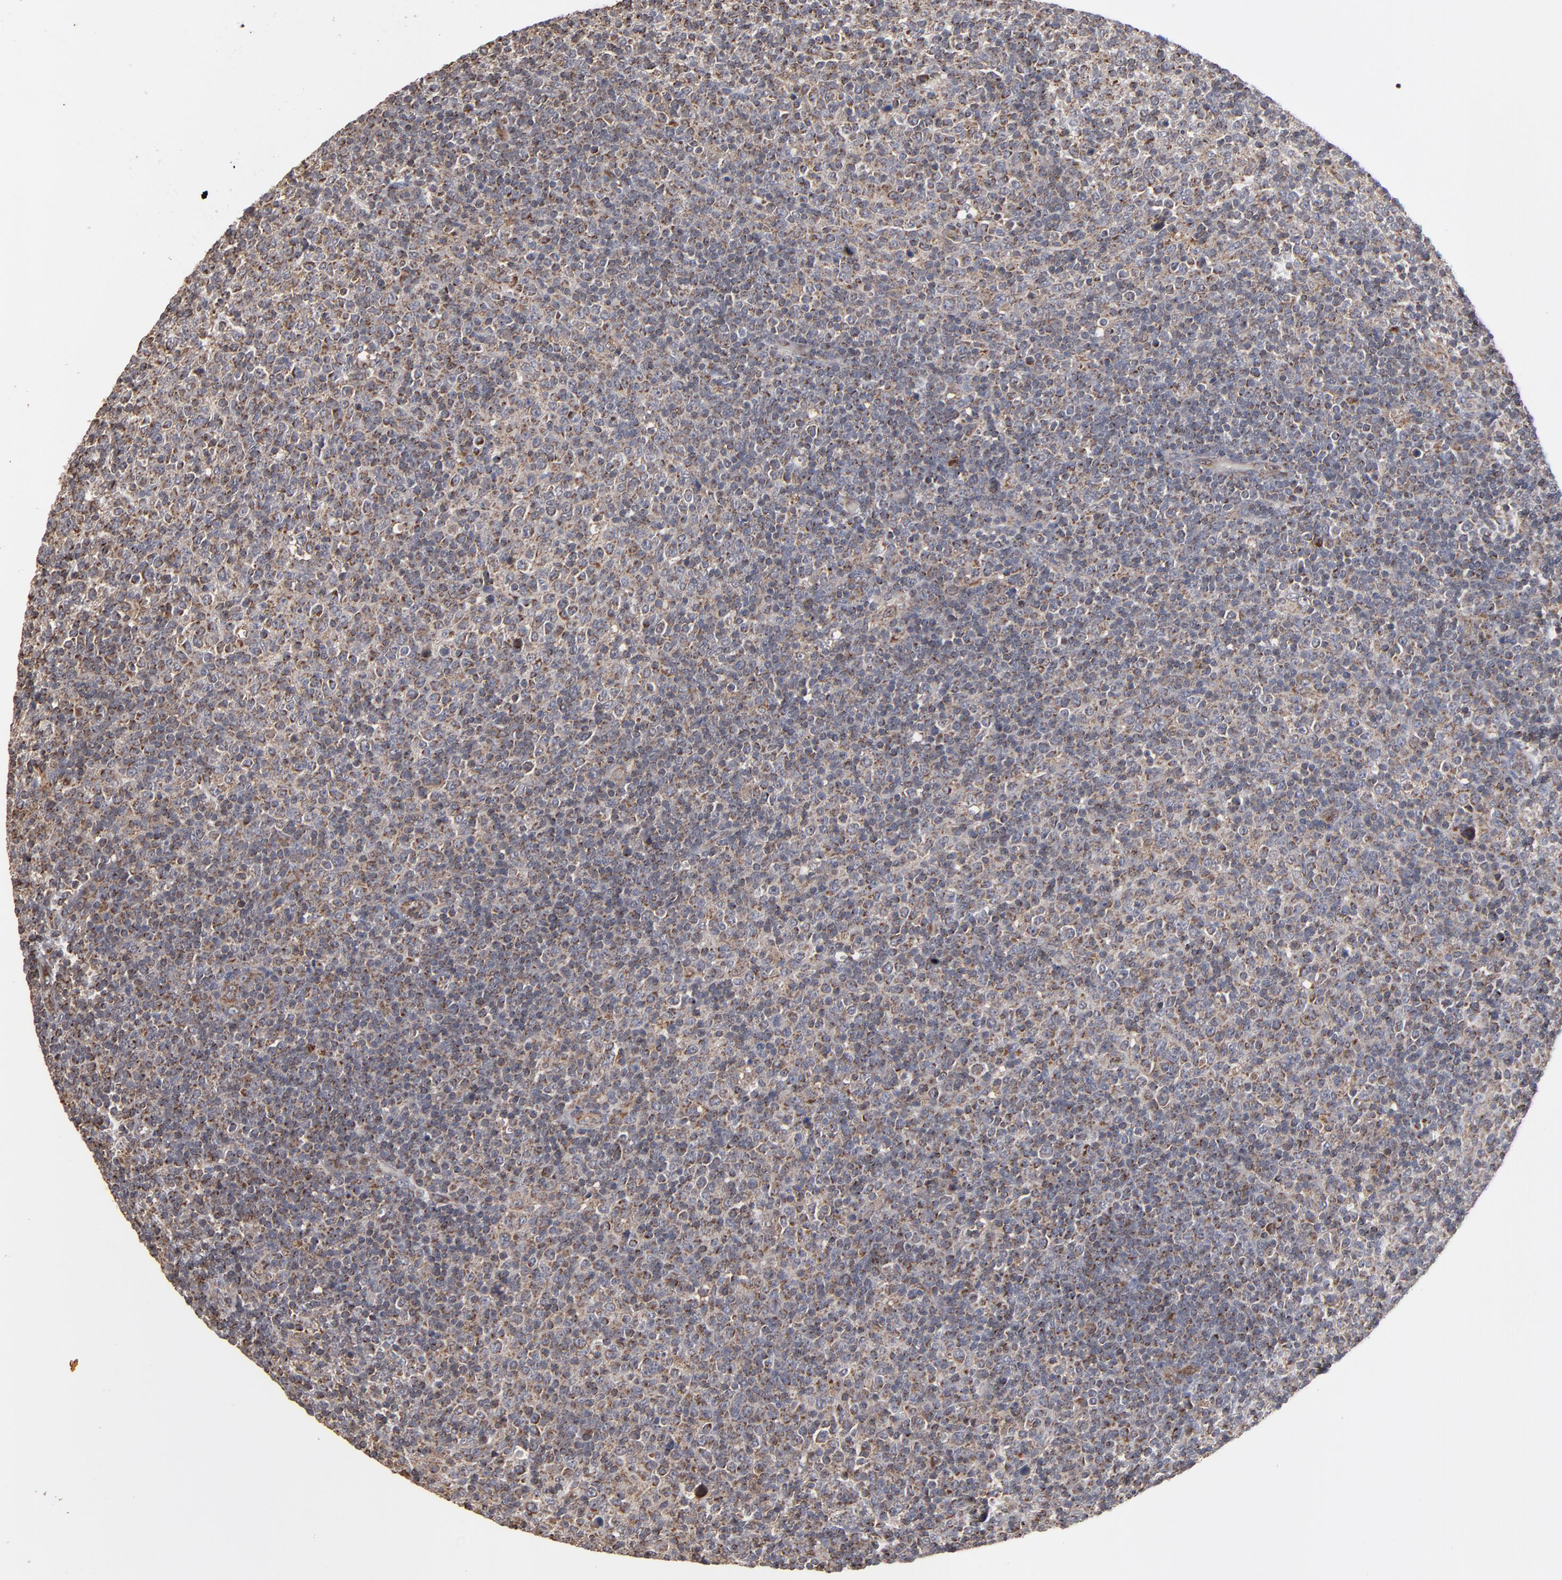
{"staining": {"intensity": "moderate", "quantity": "25%-75%", "location": "cytoplasmic/membranous"}, "tissue": "lymphoma", "cell_type": "Tumor cells", "image_type": "cancer", "snomed": [{"axis": "morphology", "description": "Malignant lymphoma, non-Hodgkin's type, Low grade"}, {"axis": "topography", "description": "Lymph node"}], "caption": "This photomicrograph reveals immunohistochemistry staining of lymphoma, with medium moderate cytoplasmic/membranous expression in about 25%-75% of tumor cells.", "gene": "MIPOL1", "patient": {"sex": "male", "age": 70}}